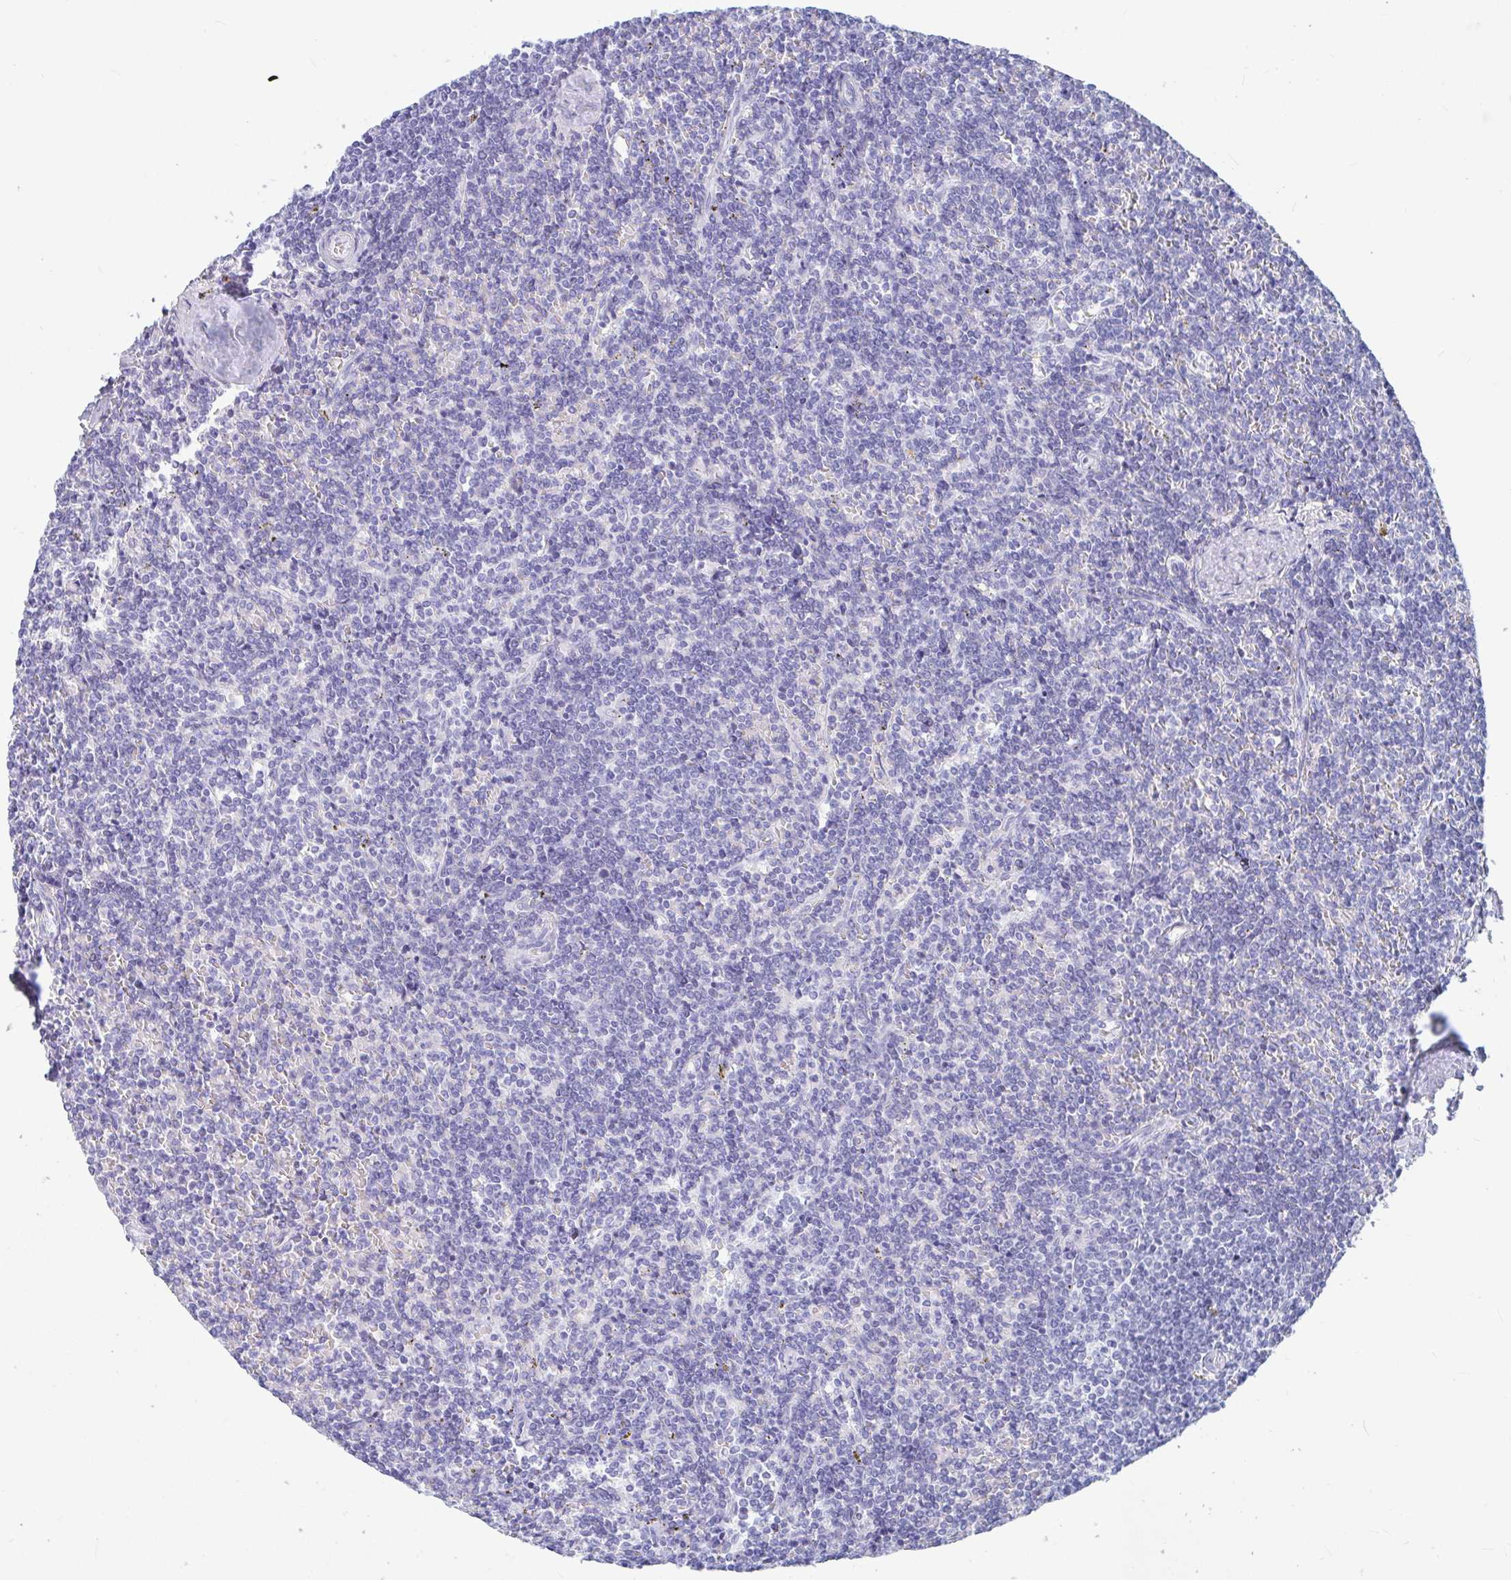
{"staining": {"intensity": "negative", "quantity": "none", "location": "none"}, "tissue": "lymphoma", "cell_type": "Tumor cells", "image_type": "cancer", "snomed": [{"axis": "morphology", "description": "Malignant lymphoma, non-Hodgkin's type, Low grade"}, {"axis": "topography", "description": "Spleen"}], "caption": "IHC micrograph of neoplastic tissue: human malignant lymphoma, non-Hodgkin's type (low-grade) stained with DAB reveals no significant protein positivity in tumor cells. Nuclei are stained in blue.", "gene": "OR5J2", "patient": {"sex": "male", "age": 78}}